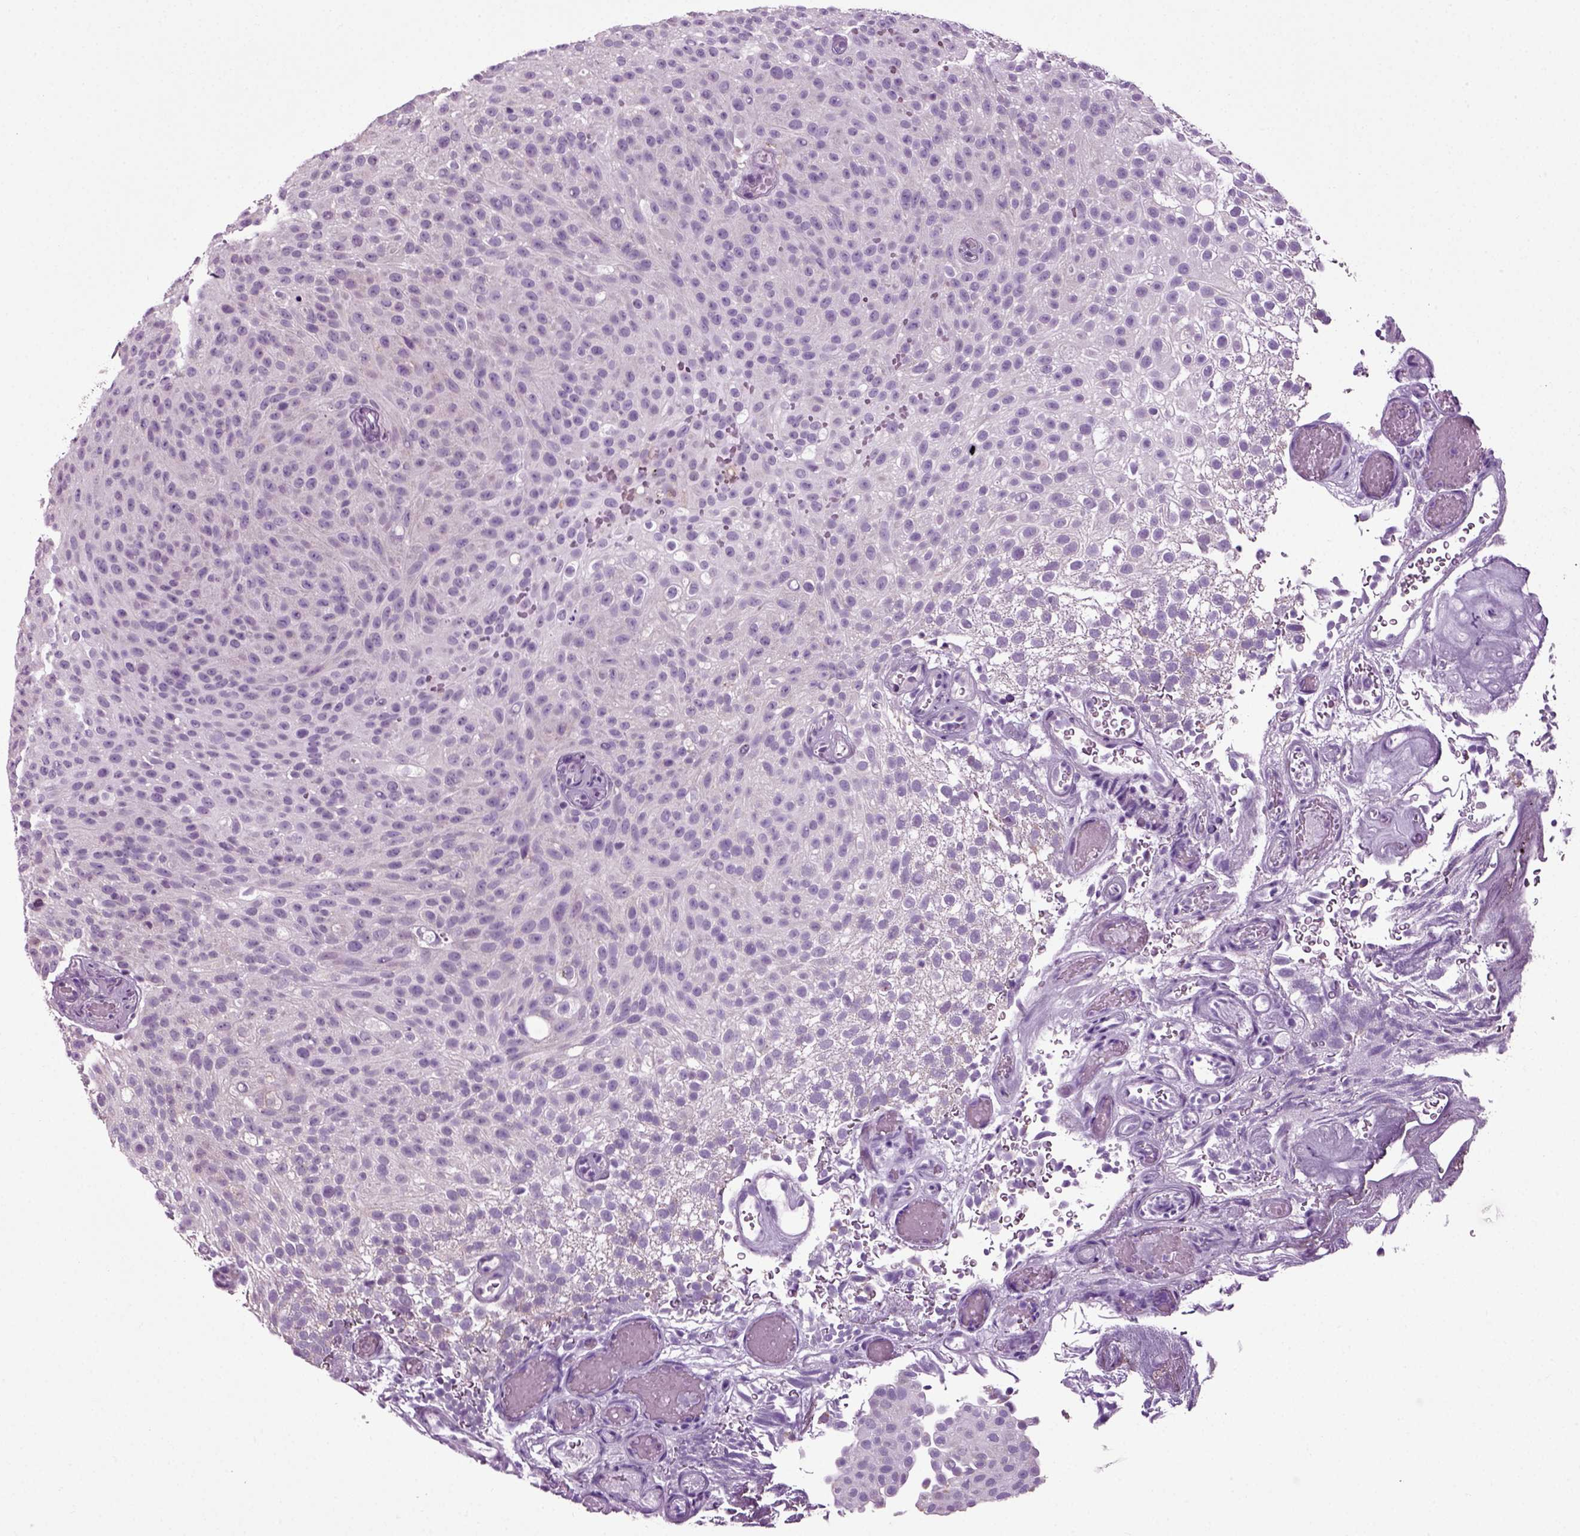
{"staining": {"intensity": "negative", "quantity": "none", "location": "none"}, "tissue": "urothelial cancer", "cell_type": "Tumor cells", "image_type": "cancer", "snomed": [{"axis": "morphology", "description": "Urothelial carcinoma, Low grade"}, {"axis": "topography", "description": "Urinary bladder"}], "caption": "Immunohistochemistry (IHC) photomicrograph of neoplastic tissue: urothelial carcinoma (low-grade) stained with DAB (3,3'-diaminobenzidine) exhibits no significant protein expression in tumor cells. The staining is performed using DAB (3,3'-diaminobenzidine) brown chromogen with nuclei counter-stained in using hematoxylin.", "gene": "DNAH10", "patient": {"sex": "male", "age": 78}}